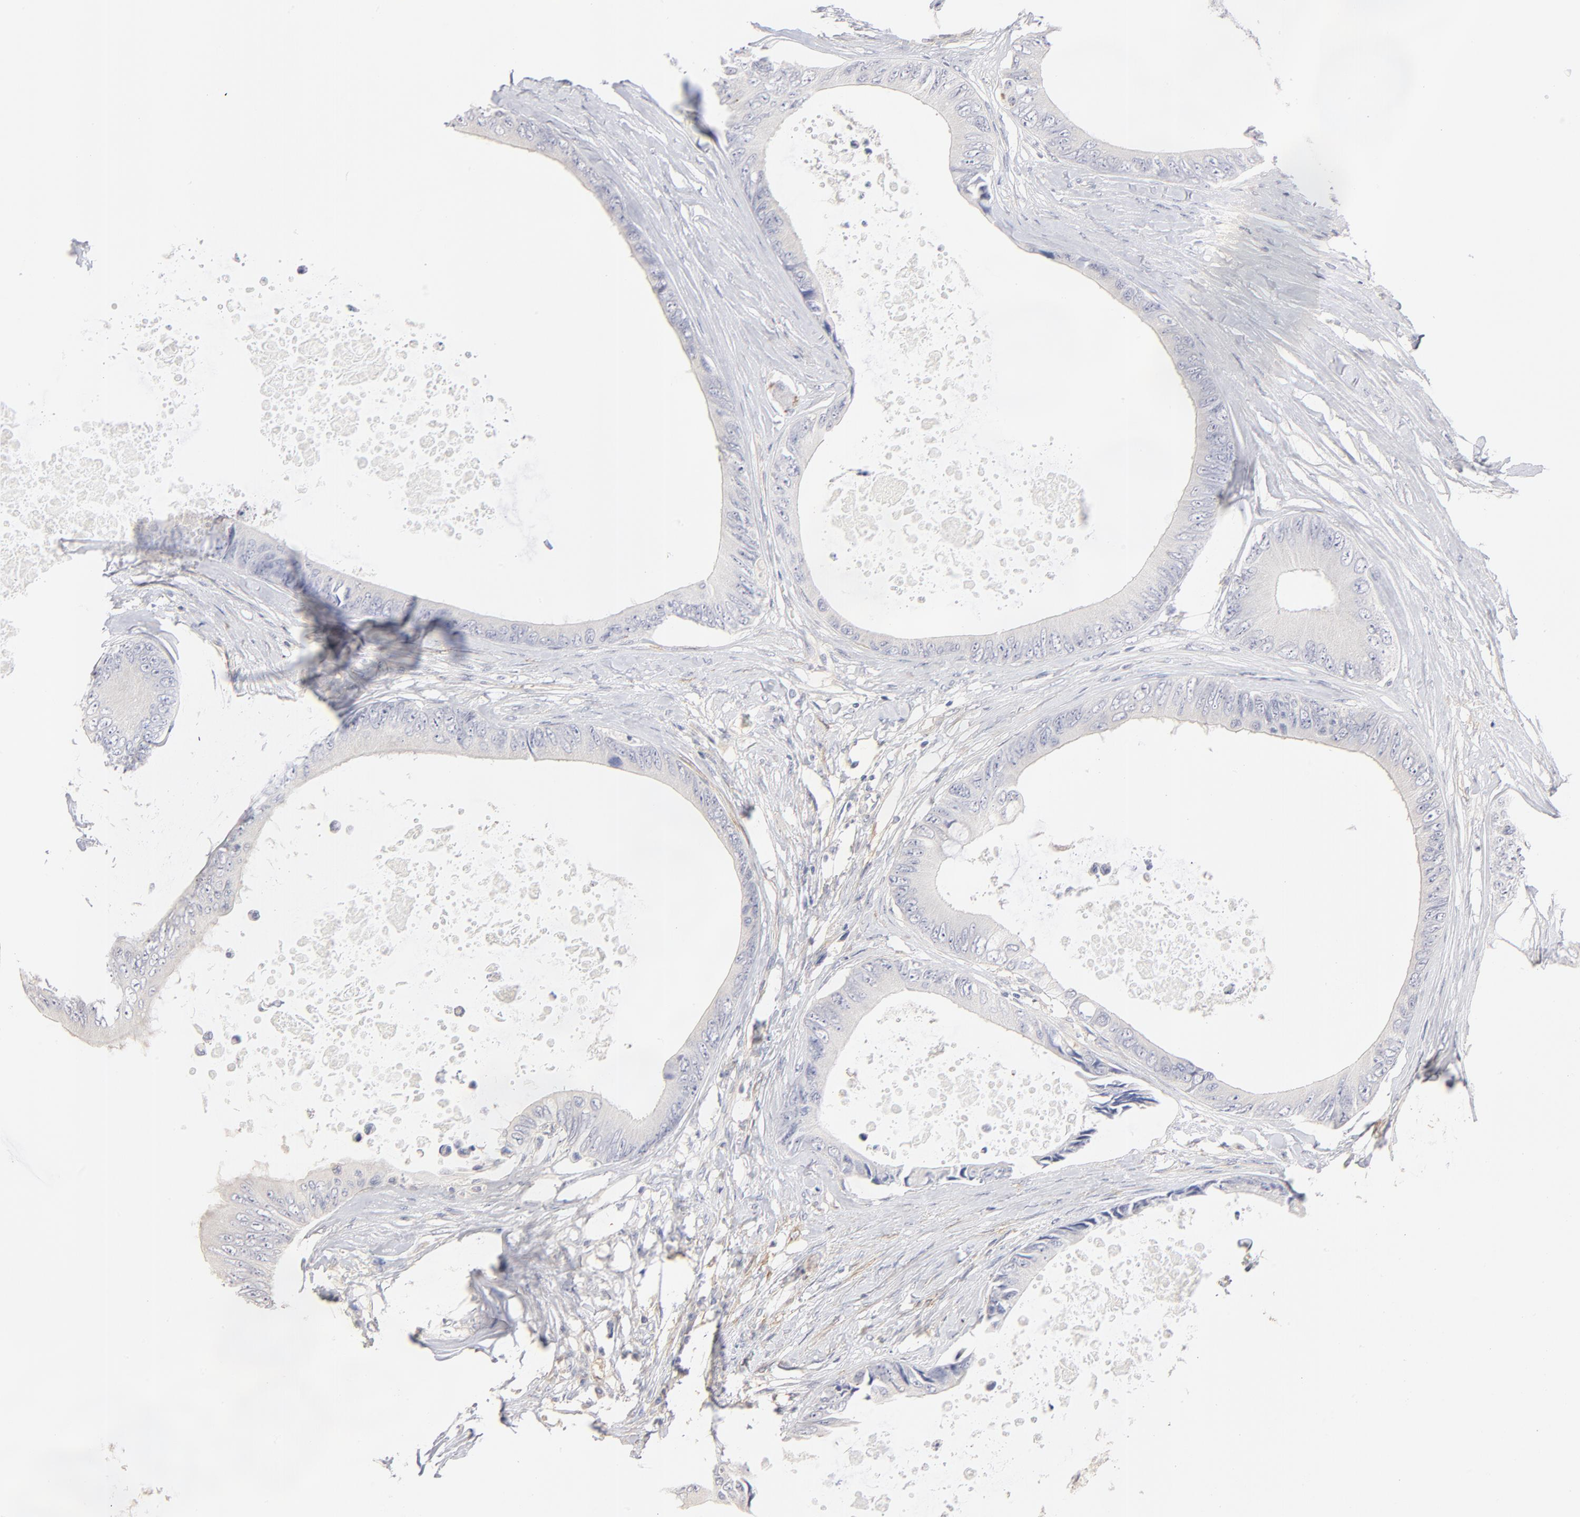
{"staining": {"intensity": "negative", "quantity": "none", "location": "none"}, "tissue": "colorectal cancer", "cell_type": "Tumor cells", "image_type": "cancer", "snomed": [{"axis": "morphology", "description": "Normal tissue, NOS"}, {"axis": "morphology", "description": "Adenocarcinoma, NOS"}, {"axis": "topography", "description": "Rectum"}, {"axis": "topography", "description": "Peripheral nerve tissue"}], "caption": "Immunohistochemical staining of colorectal cancer (adenocarcinoma) demonstrates no significant staining in tumor cells. (DAB IHC, high magnification).", "gene": "ITGA8", "patient": {"sex": "female", "age": 77}}